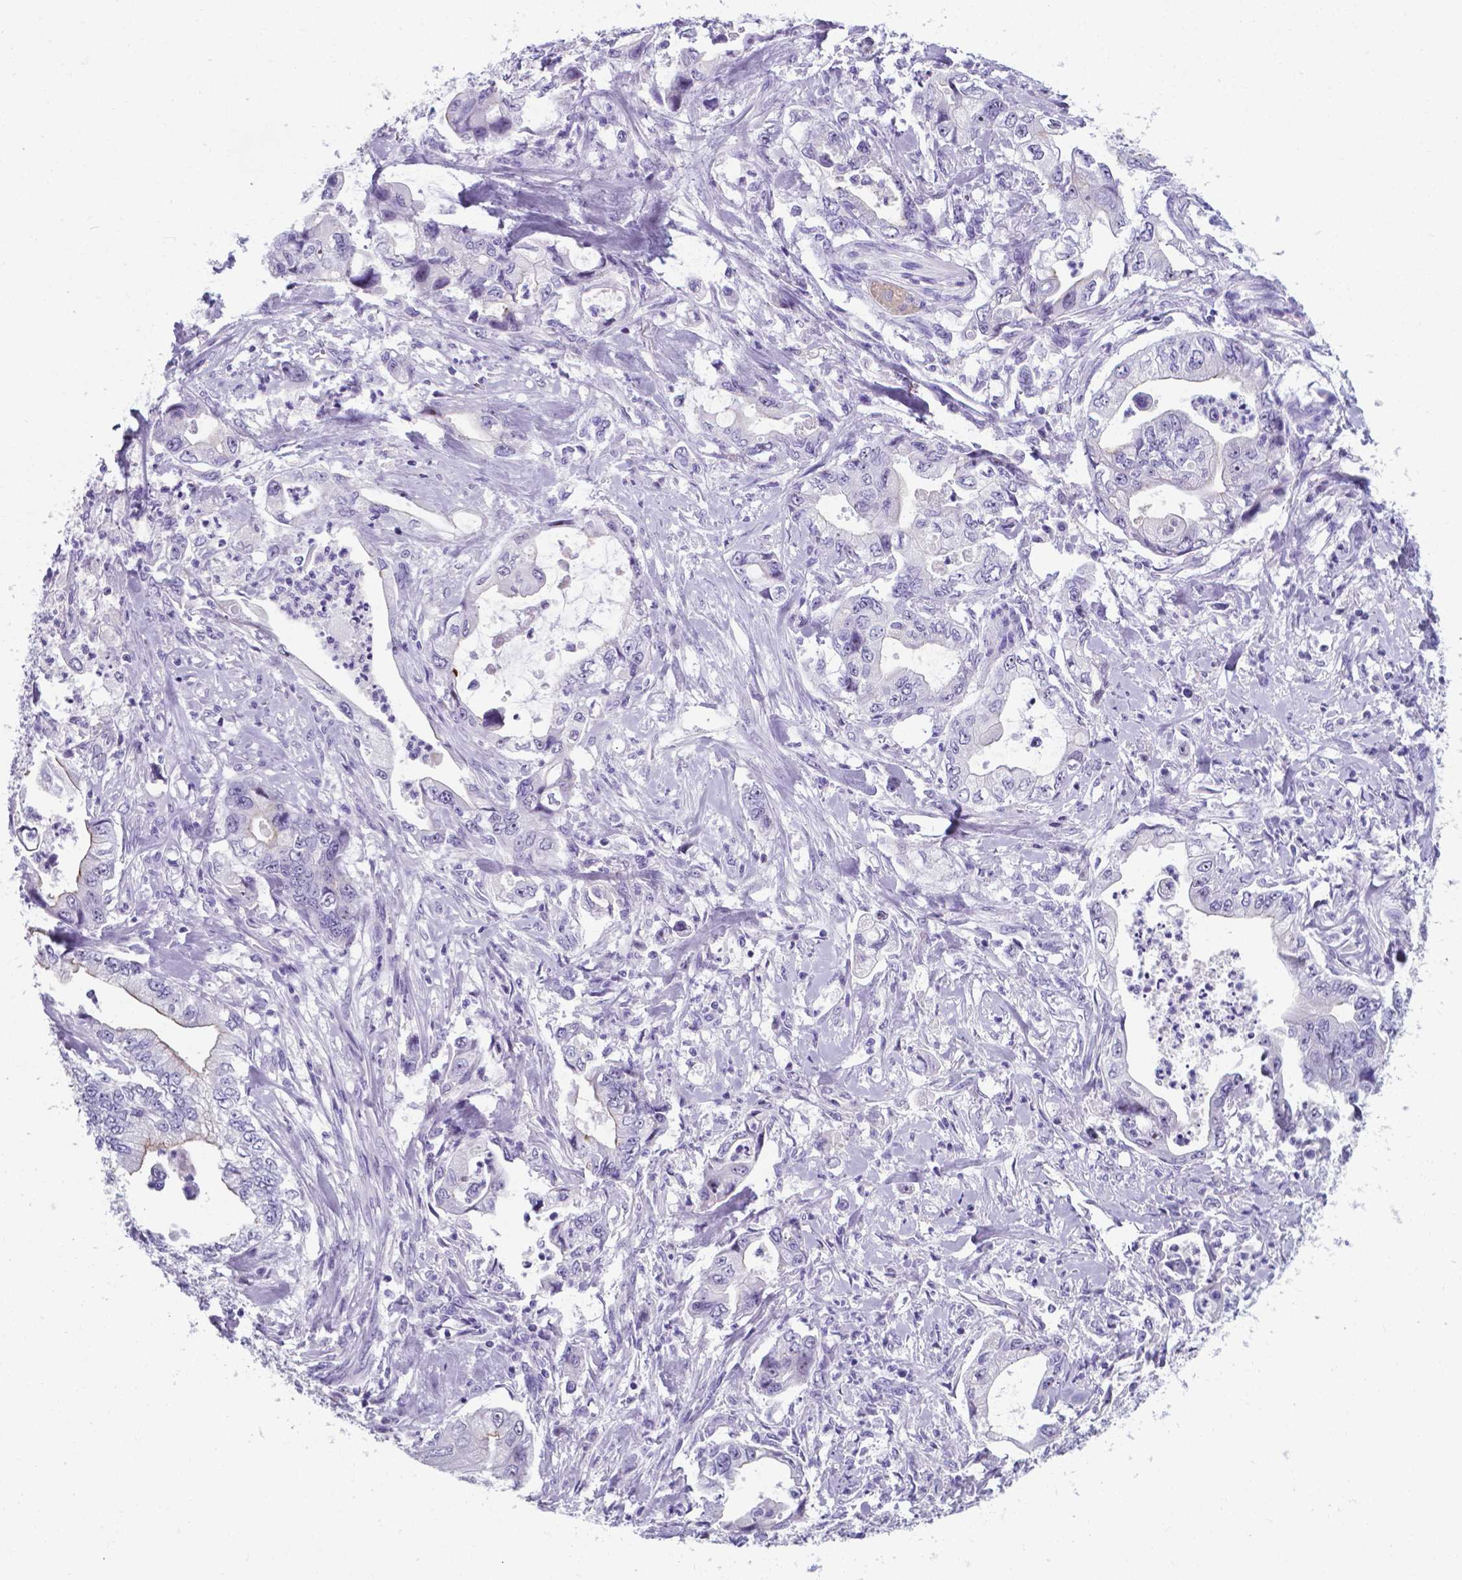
{"staining": {"intensity": "moderate", "quantity": "<25%", "location": "cytoplasmic/membranous"}, "tissue": "stomach cancer", "cell_type": "Tumor cells", "image_type": "cancer", "snomed": [{"axis": "morphology", "description": "Adenocarcinoma, NOS"}, {"axis": "topography", "description": "Pancreas"}, {"axis": "topography", "description": "Stomach, upper"}], "caption": "An image of stomach adenocarcinoma stained for a protein demonstrates moderate cytoplasmic/membranous brown staining in tumor cells.", "gene": "AP5B1", "patient": {"sex": "male", "age": 77}}